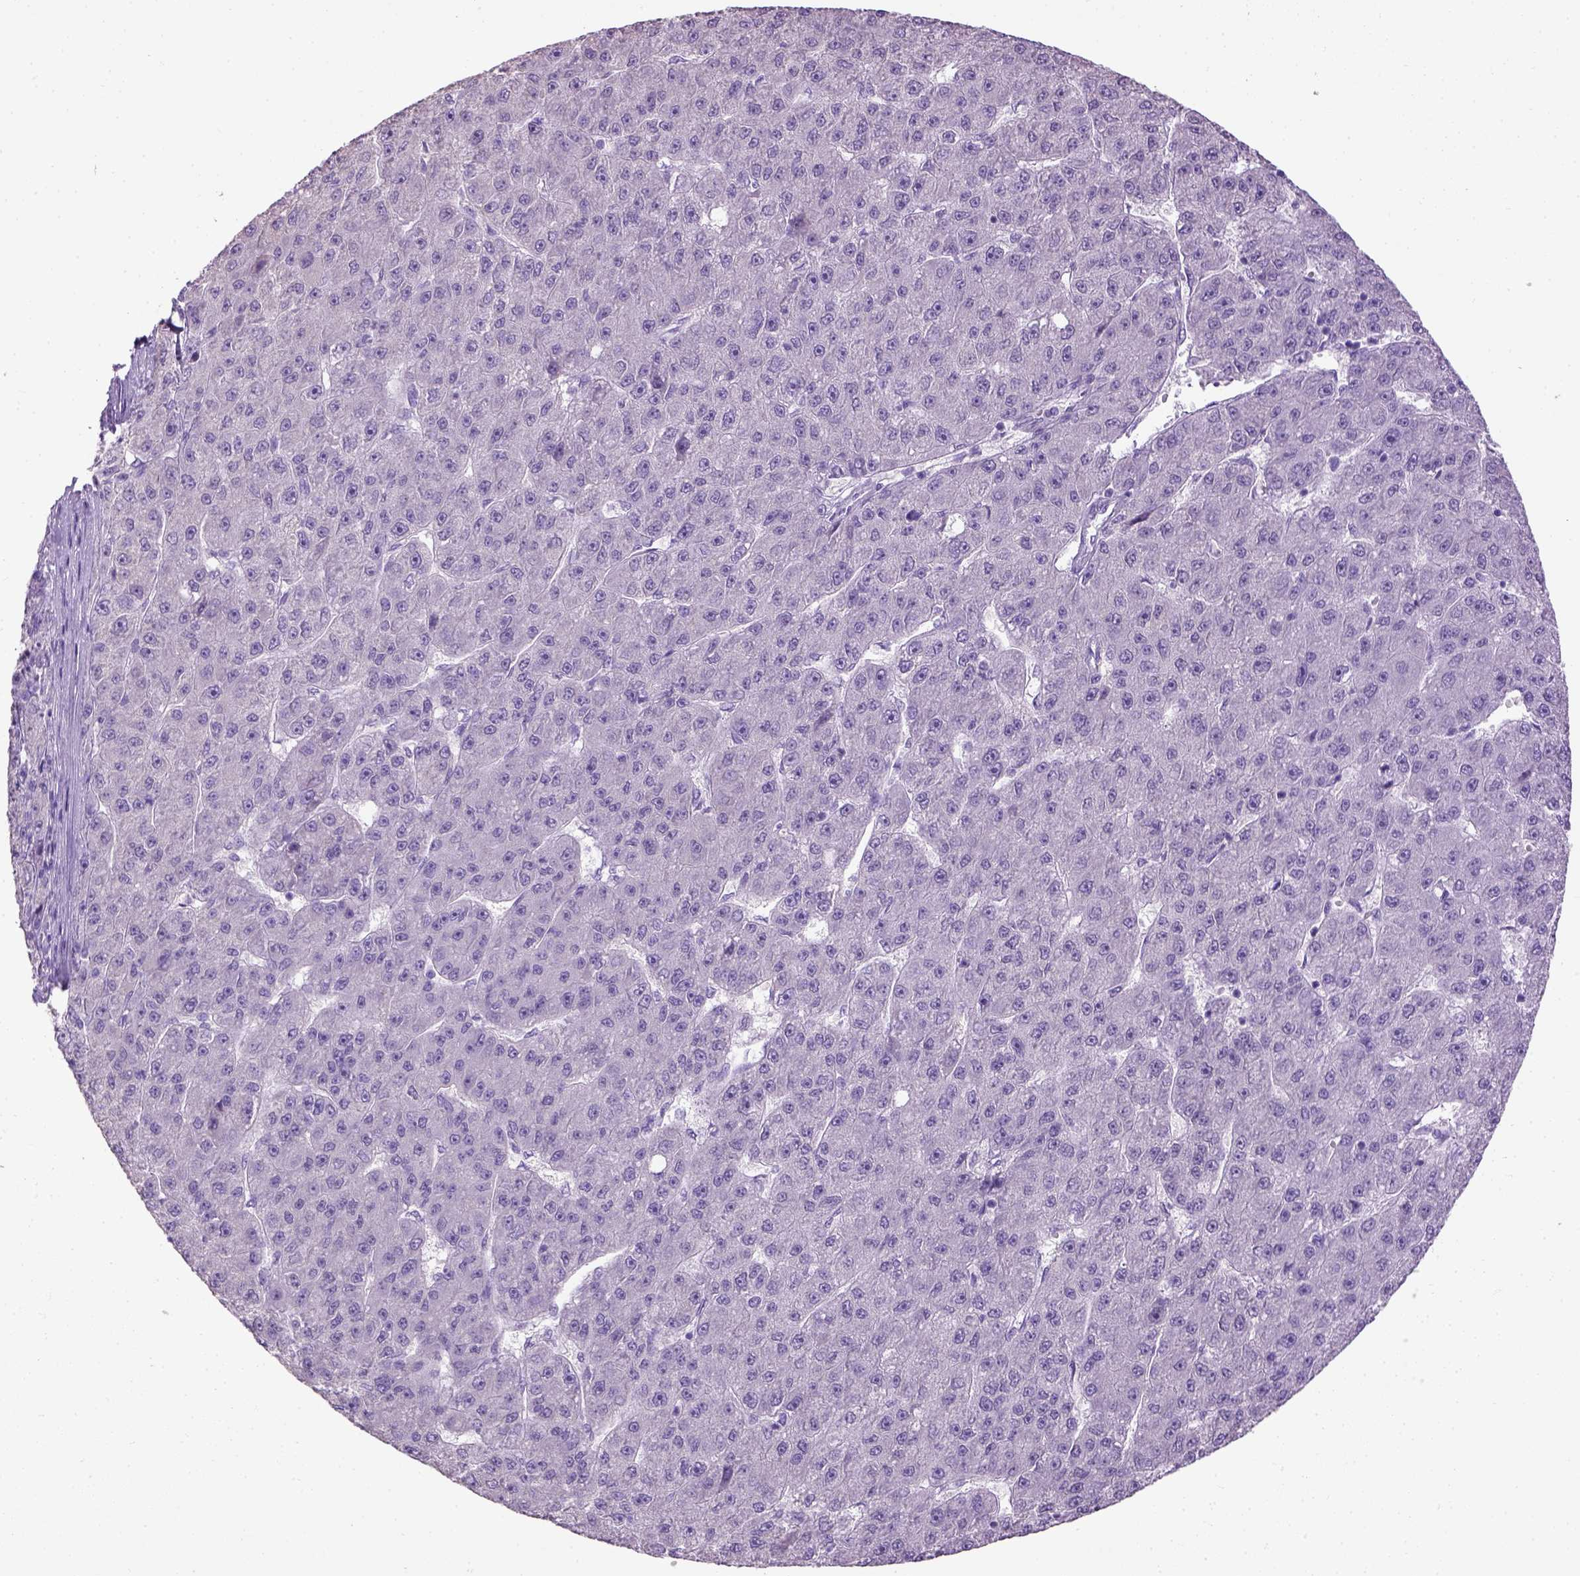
{"staining": {"intensity": "negative", "quantity": "none", "location": "none"}, "tissue": "liver cancer", "cell_type": "Tumor cells", "image_type": "cancer", "snomed": [{"axis": "morphology", "description": "Carcinoma, Hepatocellular, NOS"}, {"axis": "topography", "description": "Liver"}], "caption": "Immunohistochemistry of liver cancer (hepatocellular carcinoma) displays no positivity in tumor cells.", "gene": "CYP24A1", "patient": {"sex": "male", "age": 67}}